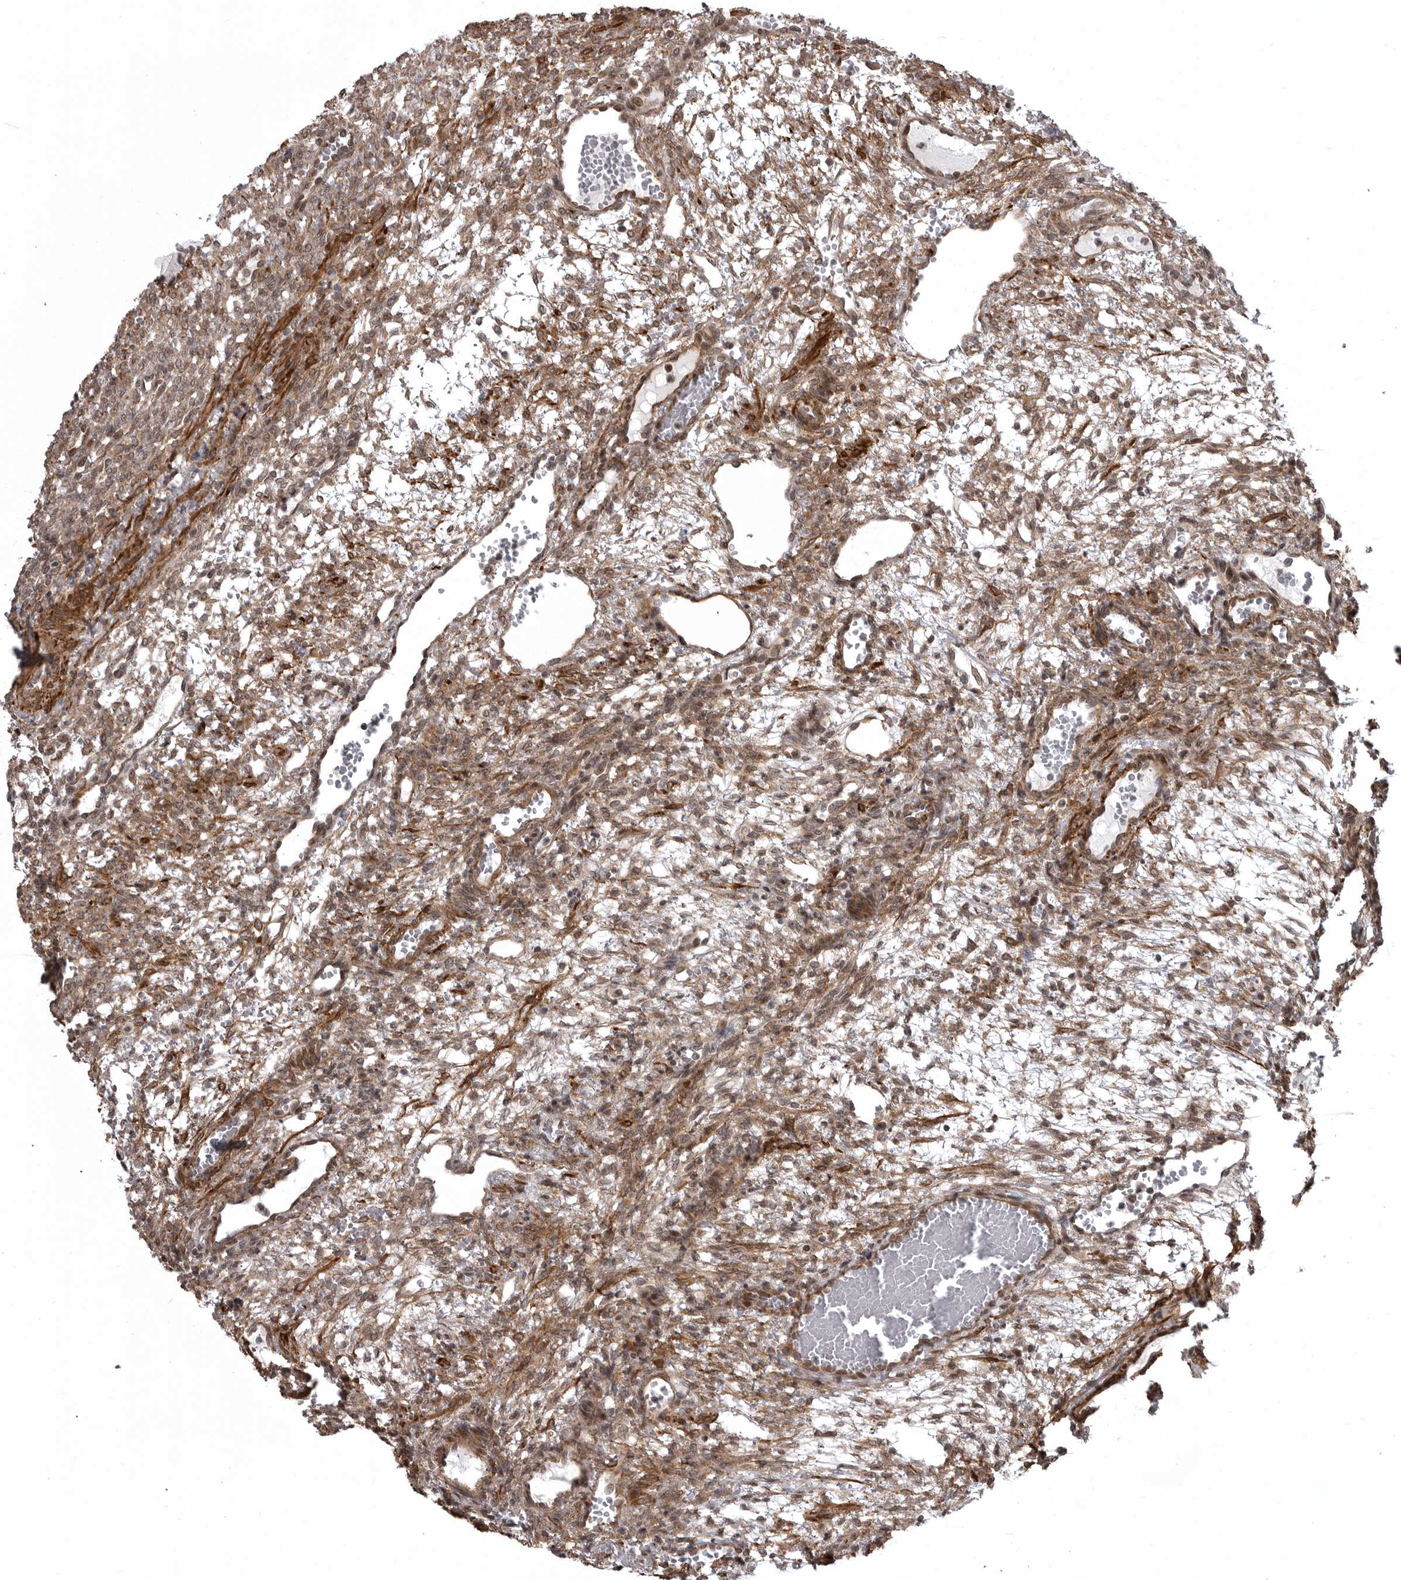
{"staining": {"intensity": "moderate", "quantity": ">75%", "location": "cytoplasmic/membranous,nuclear"}, "tissue": "ovary", "cell_type": "Ovarian stroma cells", "image_type": "normal", "snomed": [{"axis": "morphology", "description": "Normal tissue, NOS"}, {"axis": "topography", "description": "Ovary"}], "caption": "Ovarian stroma cells reveal moderate cytoplasmic/membranous,nuclear expression in approximately >75% of cells in normal ovary.", "gene": "SNX16", "patient": {"sex": "female", "age": 34}}